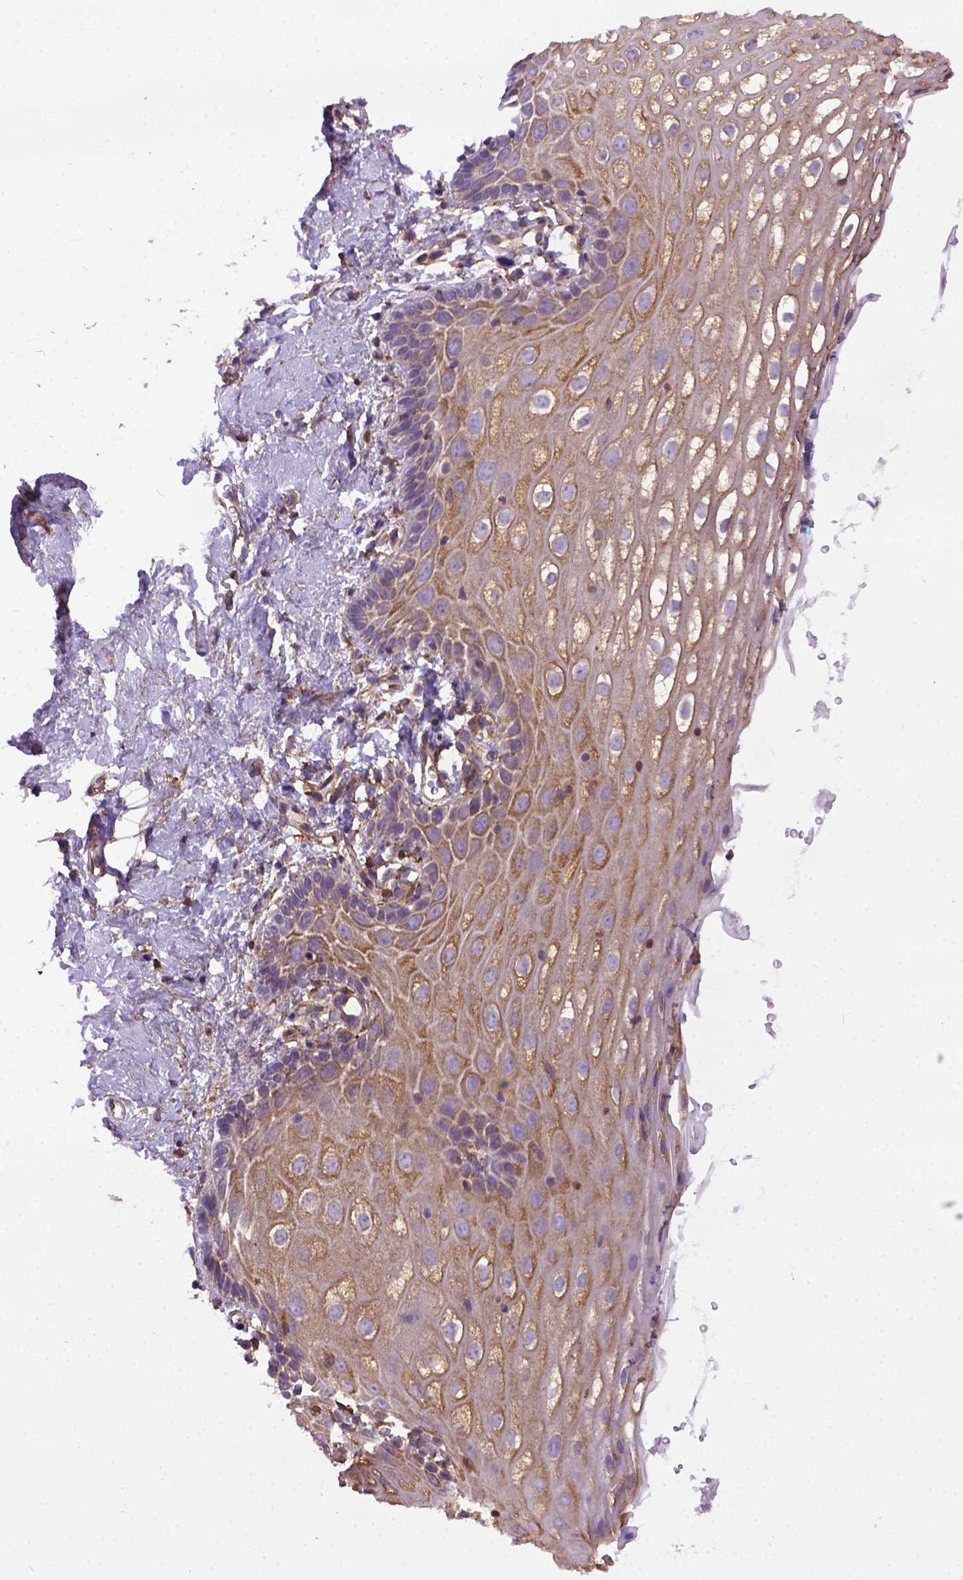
{"staining": {"intensity": "weak", "quantity": "25%-75%", "location": "cytoplasmic/membranous"}, "tissue": "vagina", "cell_type": "Squamous epithelial cells", "image_type": "normal", "snomed": [{"axis": "morphology", "description": "Normal tissue, NOS"}, {"axis": "morphology", "description": "Adenocarcinoma, NOS"}, {"axis": "topography", "description": "Rectum"}, {"axis": "topography", "description": "Vagina"}, {"axis": "topography", "description": "Peripheral nerve tissue"}], "caption": "Unremarkable vagina reveals weak cytoplasmic/membranous positivity in about 25%-75% of squamous epithelial cells, visualized by immunohistochemistry. (brown staining indicates protein expression, while blue staining denotes nuclei).", "gene": "MVP", "patient": {"sex": "female", "age": 71}}